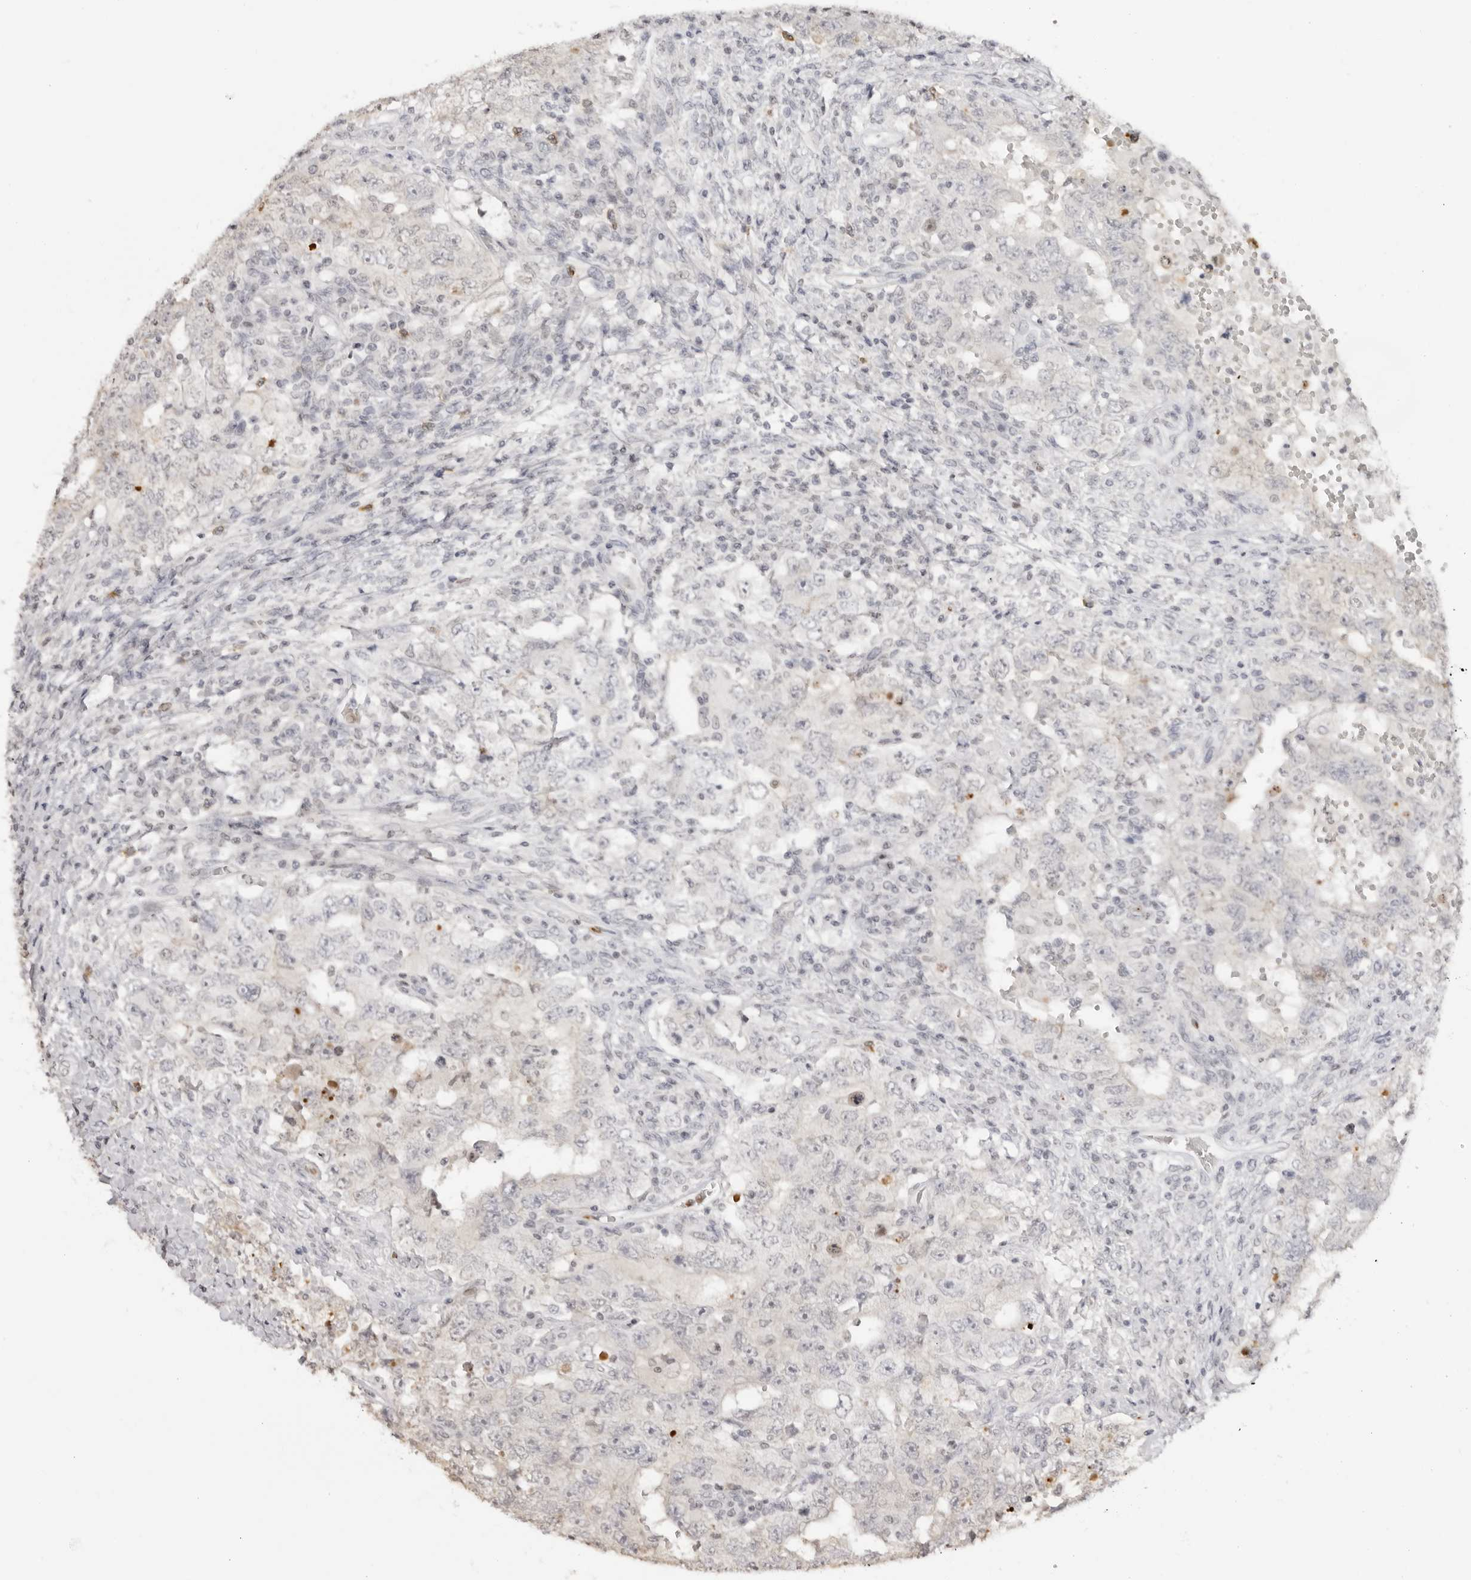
{"staining": {"intensity": "negative", "quantity": "none", "location": "none"}, "tissue": "testis cancer", "cell_type": "Tumor cells", "image_type": "cancer", "snomed": [{"axis": "morphology", "description": "Carcinoma, Embryonal, NOS"}, {"axis": "topography", "description": "Testis"}], "caption": "Immunohistochemical staining of human testis cancer displays no significant positivity in tumor cells. (Stains: DAB (3,3'-diaminobenzidine) immunohistochemistry (IHC) with hematoxylin counter stain, Microscopy: brightfield microscopy at high magnification).", "gene": "RNF146", "patient": {"sex": "male", "age": 26}}